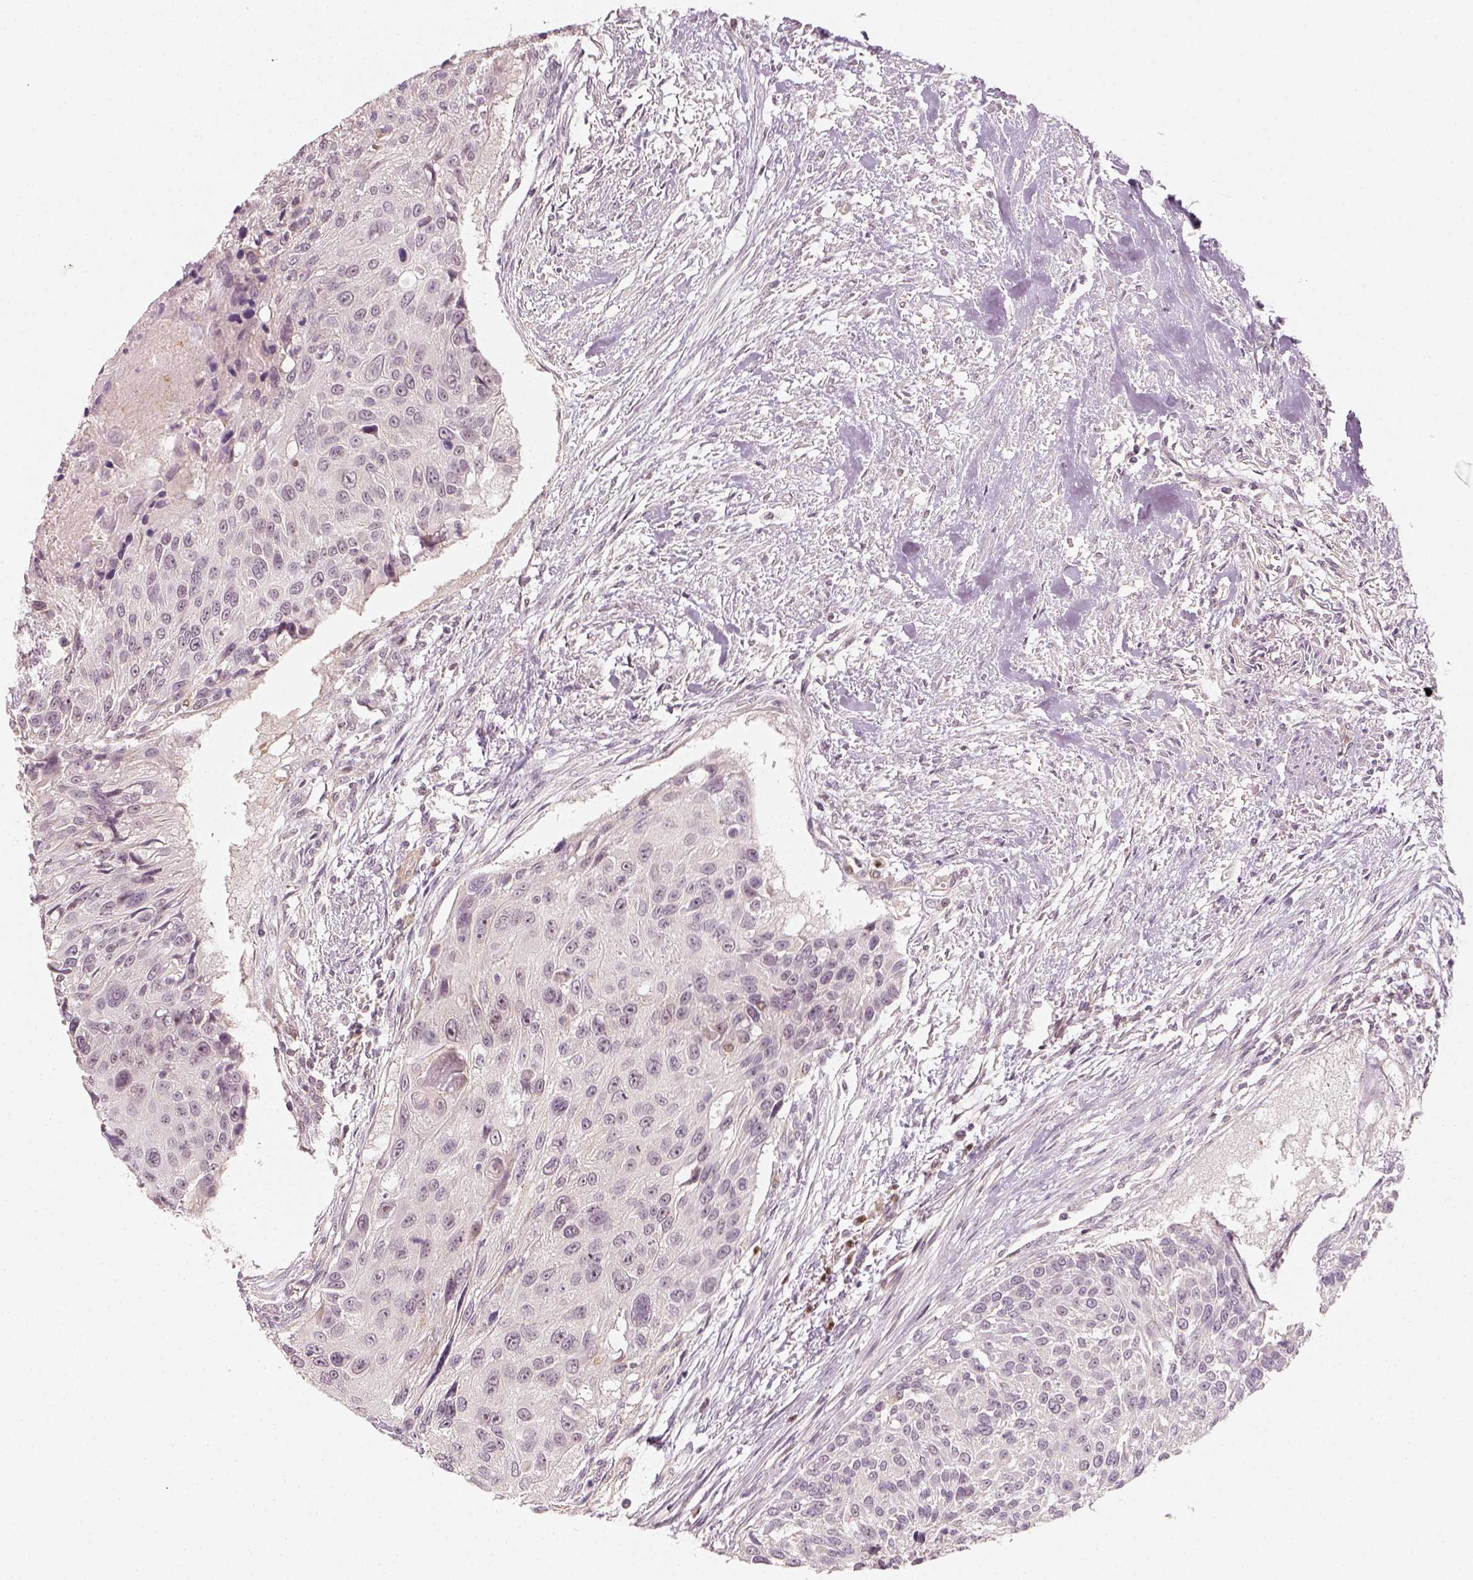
{"staining": {"intensity": "negative", "quantity": "none", "location": "none"}, "tissue": "urothelial cancer", "cell_type": "Tumor cells", "image_type": "cancer", "snomed": [{"axis": "morphology", "description": "Urothelial carcinoma, NOS"}, {"axis": "topography", "description": "Urinary bladder"}], "caption": "A high-resolution photomicrograph shows immunohistochemistry staining of urothelial cancer, which demonstrates no significant expression in tumor cells.", "gene": "EAF2", "patient": {"sex": "male", "age": 55}}